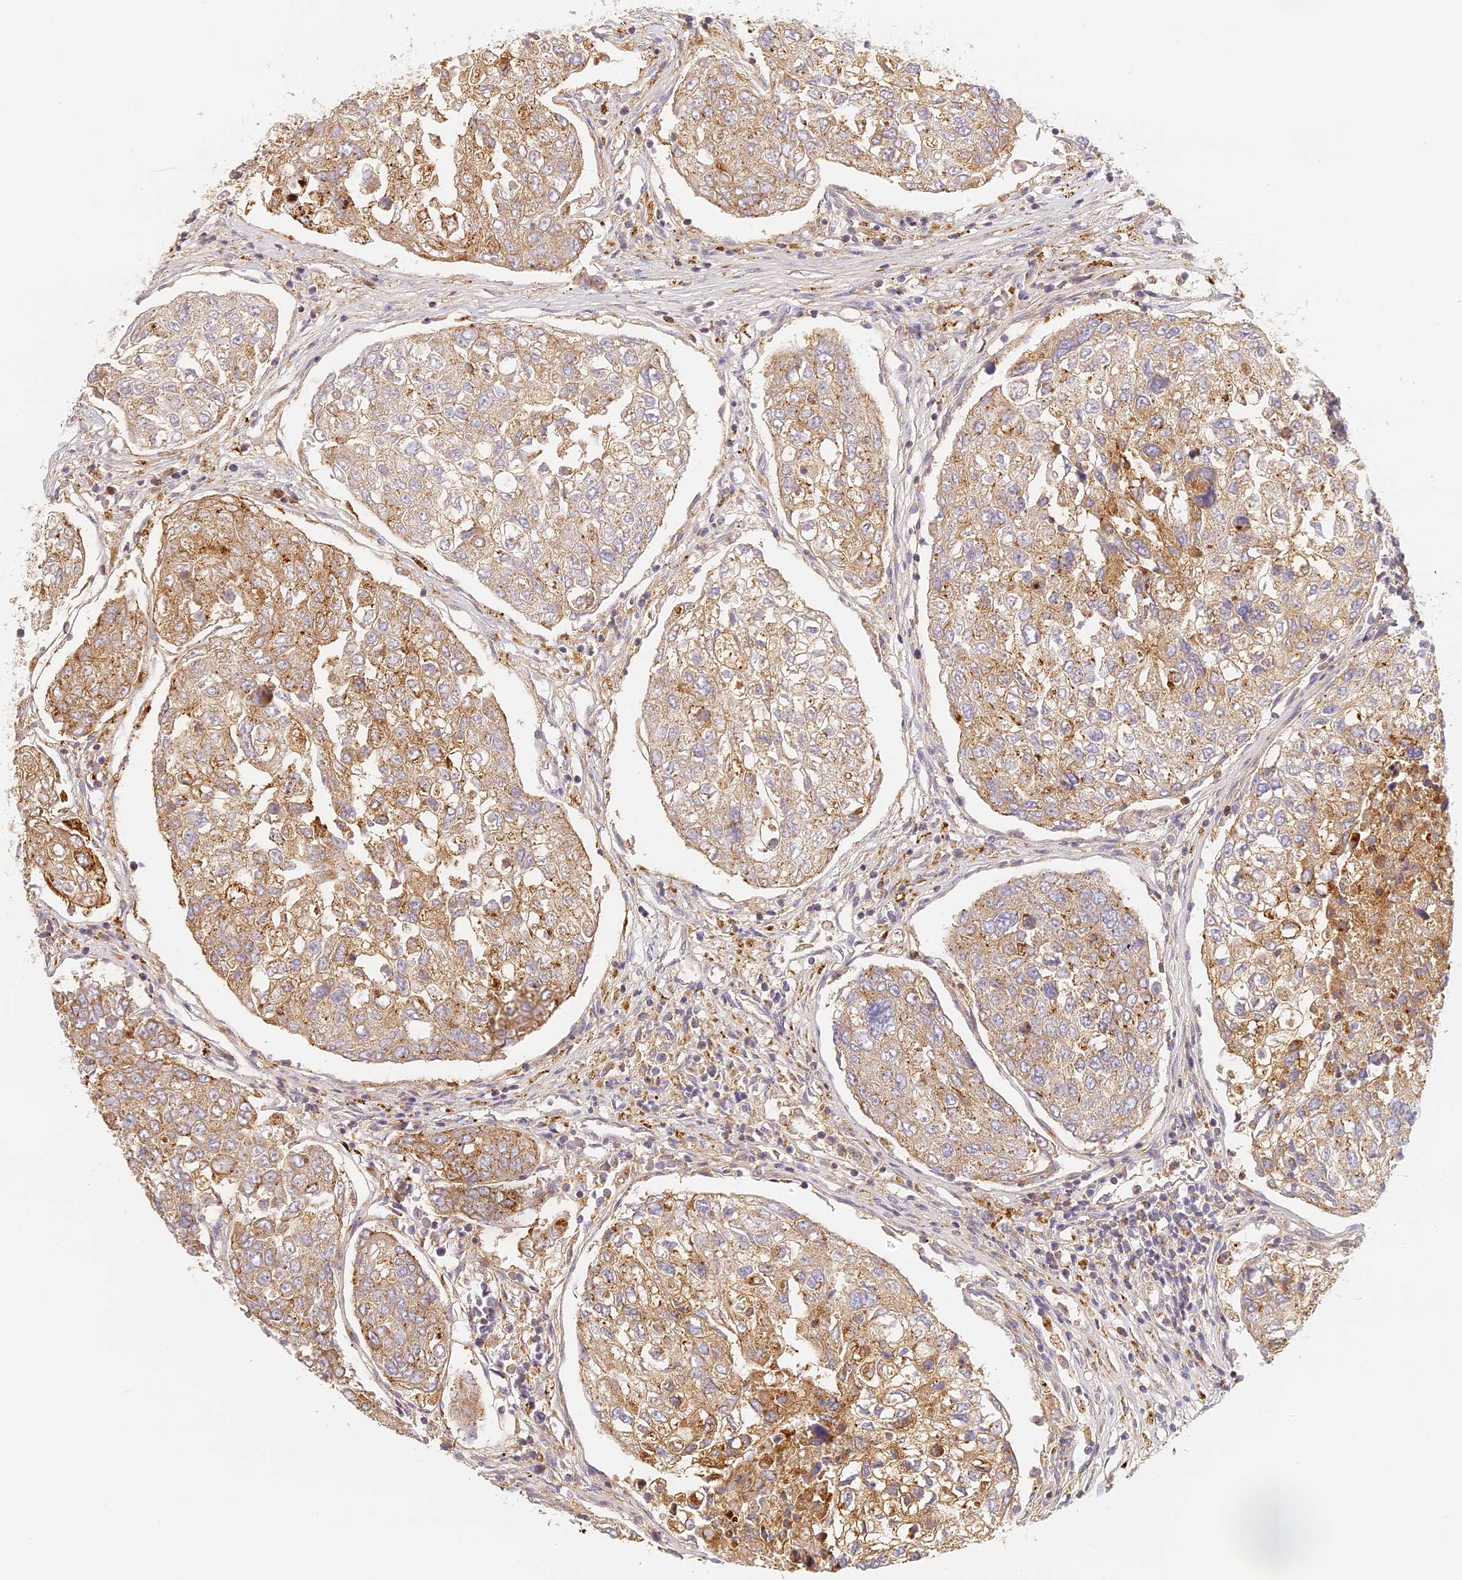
{"staining": {"intensity": "moderate", "quantity": "25%-75%", "location": "cytoplasmic/membranous"}, "tissue": "urothelial cancer", "cell_type": "Tumor cells", "image_type": "cancer", "snomed": [{"axis": "morphology", "description": "Urothelial carcinoma, High grade"}, {"axis": "topography", "description": "Lymph node"}, {"axis": "topography", "description": "Urinary bladder"}], "caption": "A medium amount of moderate cytoplasmic/membranous positivity is identified in approximately 25%-75% of tumor cells in urothelial cancer tissue.", "gene": "LAMP2", "patient": {"sex": "male", "age": 51}}